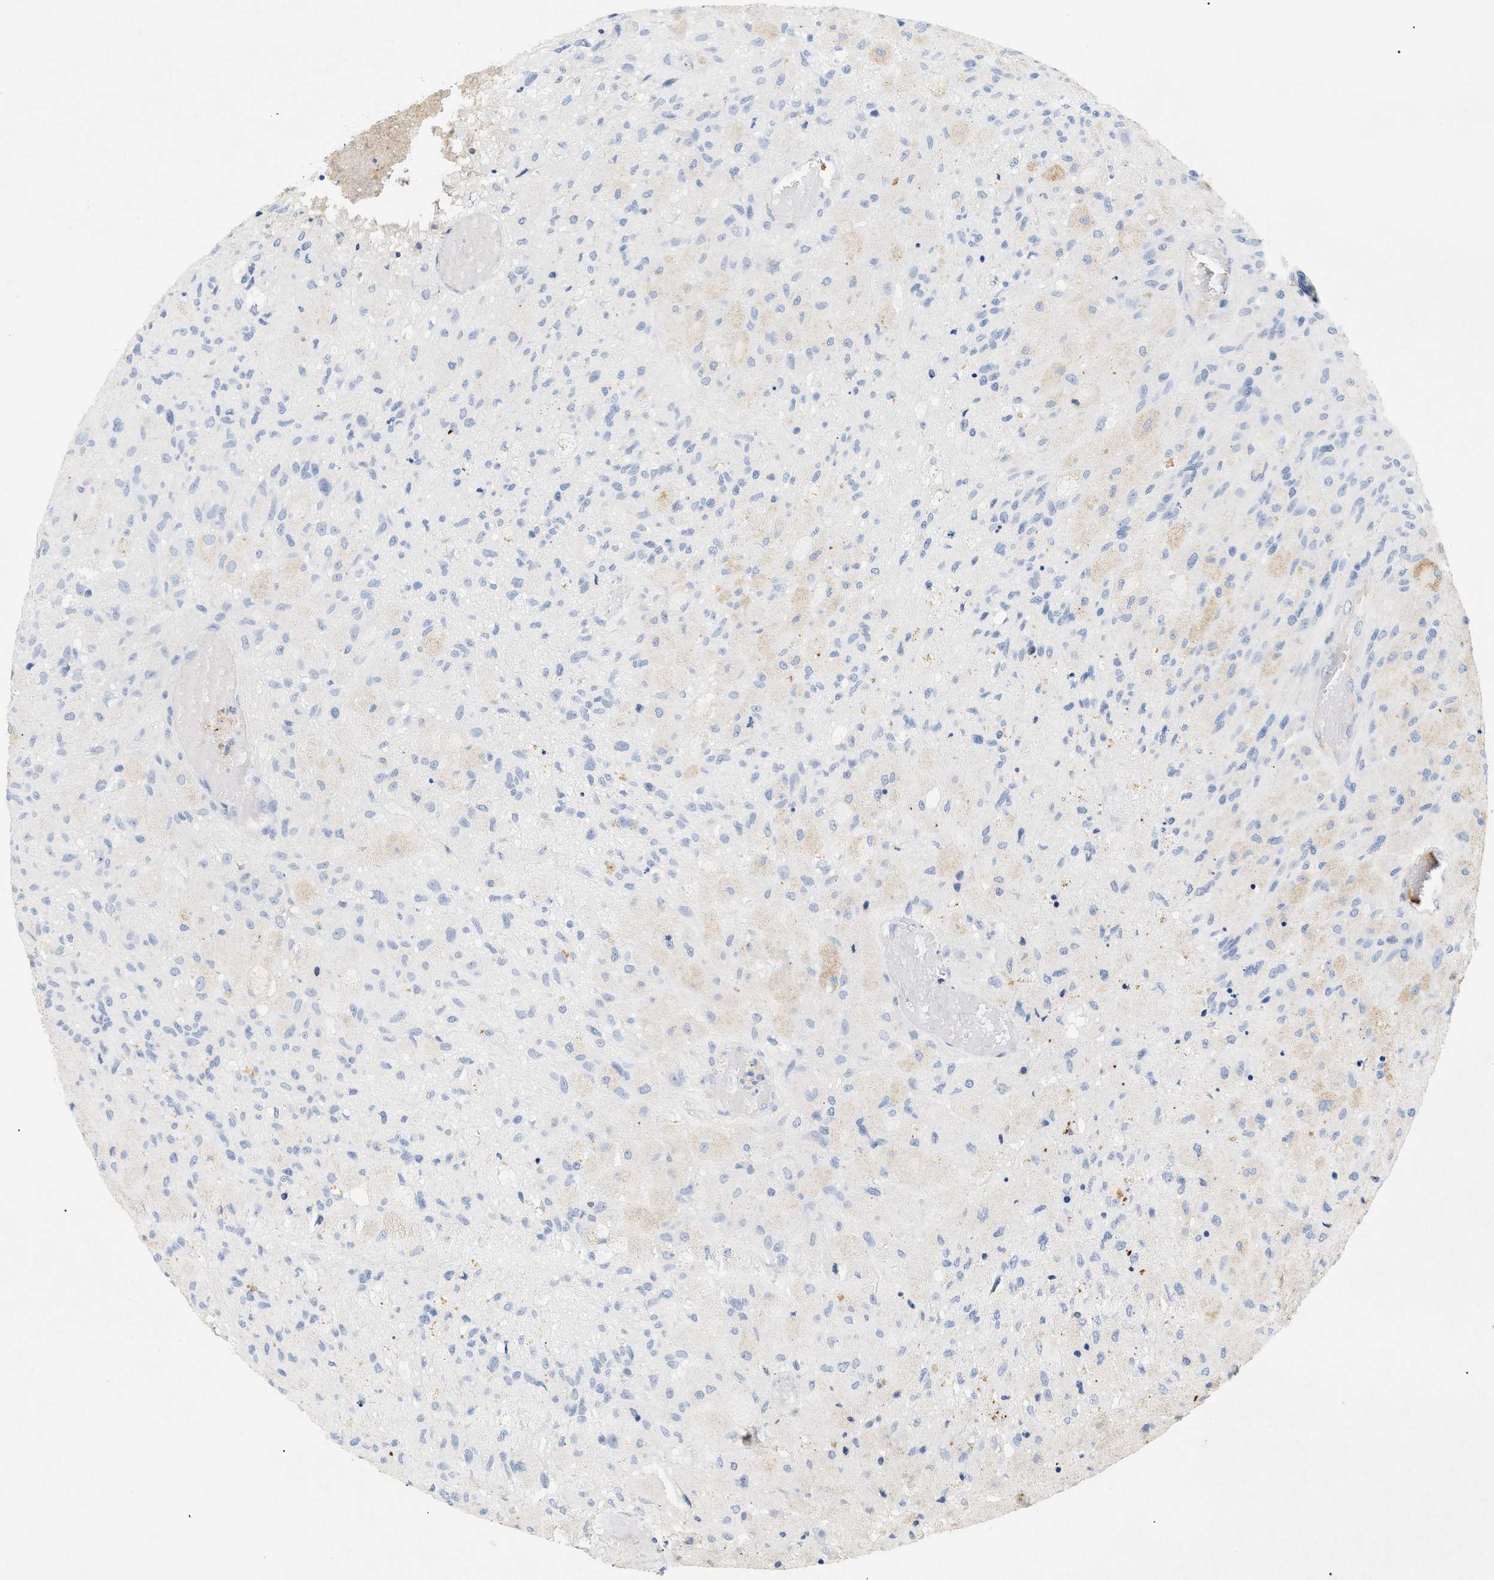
{"staining": {"intensity": "negative", "quantity": "none", "location": "none"}, "tissue": "glioma", "cell_type": "Tumor cells", "image_type": "cancer", "snomed": [{"axis": "morphology", "description": "Normal tissue, NOS"}, {"axis": "morphology", "description": "Glioma, malignant, High grade"}, {"axis": "topography", "description": "Cerebral cortex"}], "caption": "Immunohistochemistry histopathology image of neoplastic tissue: glioma stained with DAB shows no significant protein staining in tumor cells.", "gene": "CFH", "patient": {"sex": "male", "age": 77}}